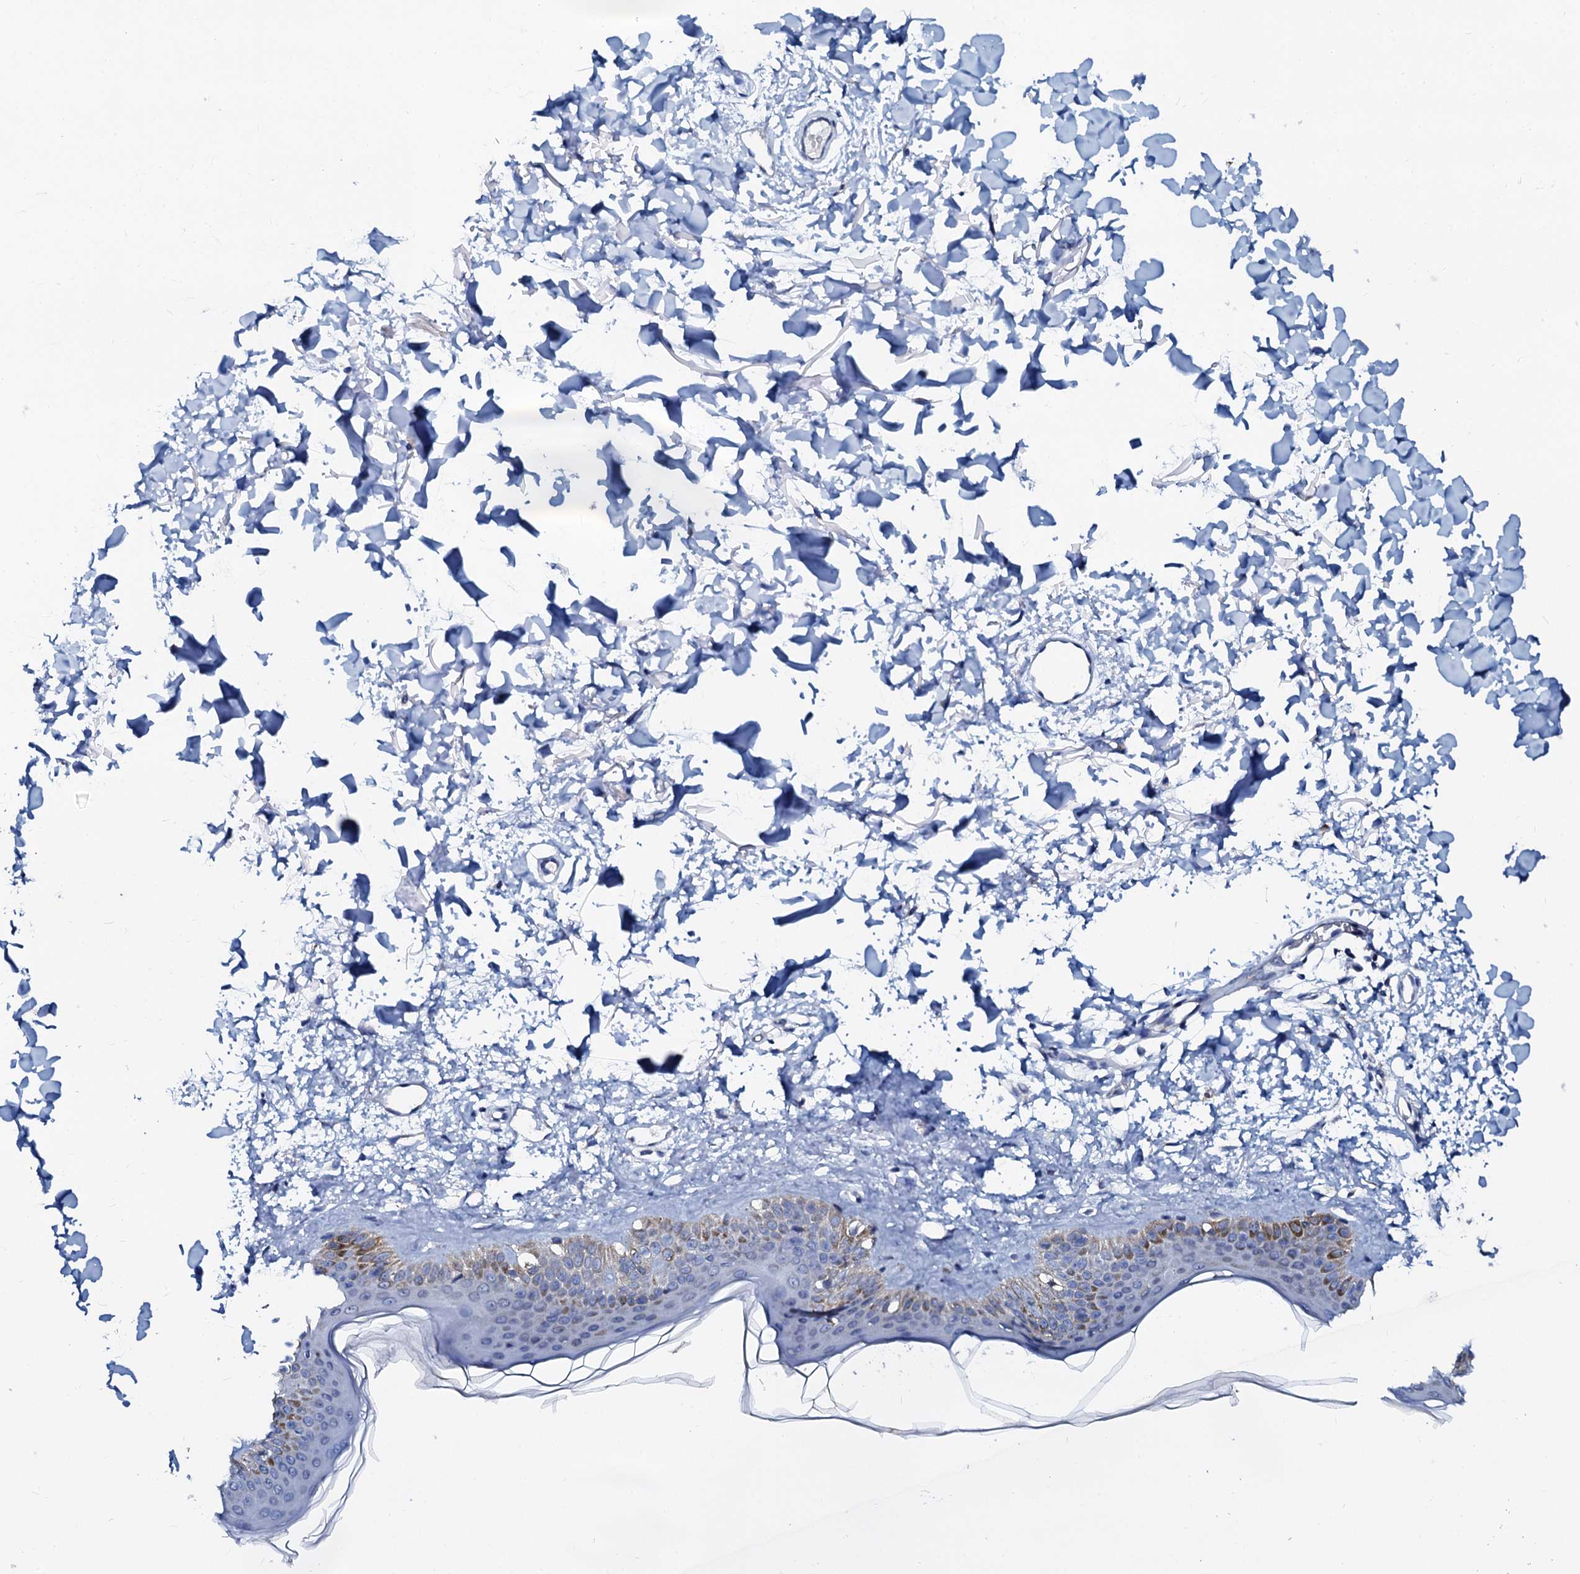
{"staining": {"intensity": "negative", "quantity": "none", "location": "none"}, "tissue": "skin", "cell_type": "Fibroblasts", "image_type": "normal", "snomed": [{"axis": "morphology", "description": "Normal tissue, NOS"}, {"axis": "topography", "description": "Skin"}], "caption": "The immunohistochemistry micrograph has no significant staining in fibroblasts of skin.", "gene": "SLC37A4", "patient": {"sex": "female", "age": 58}}